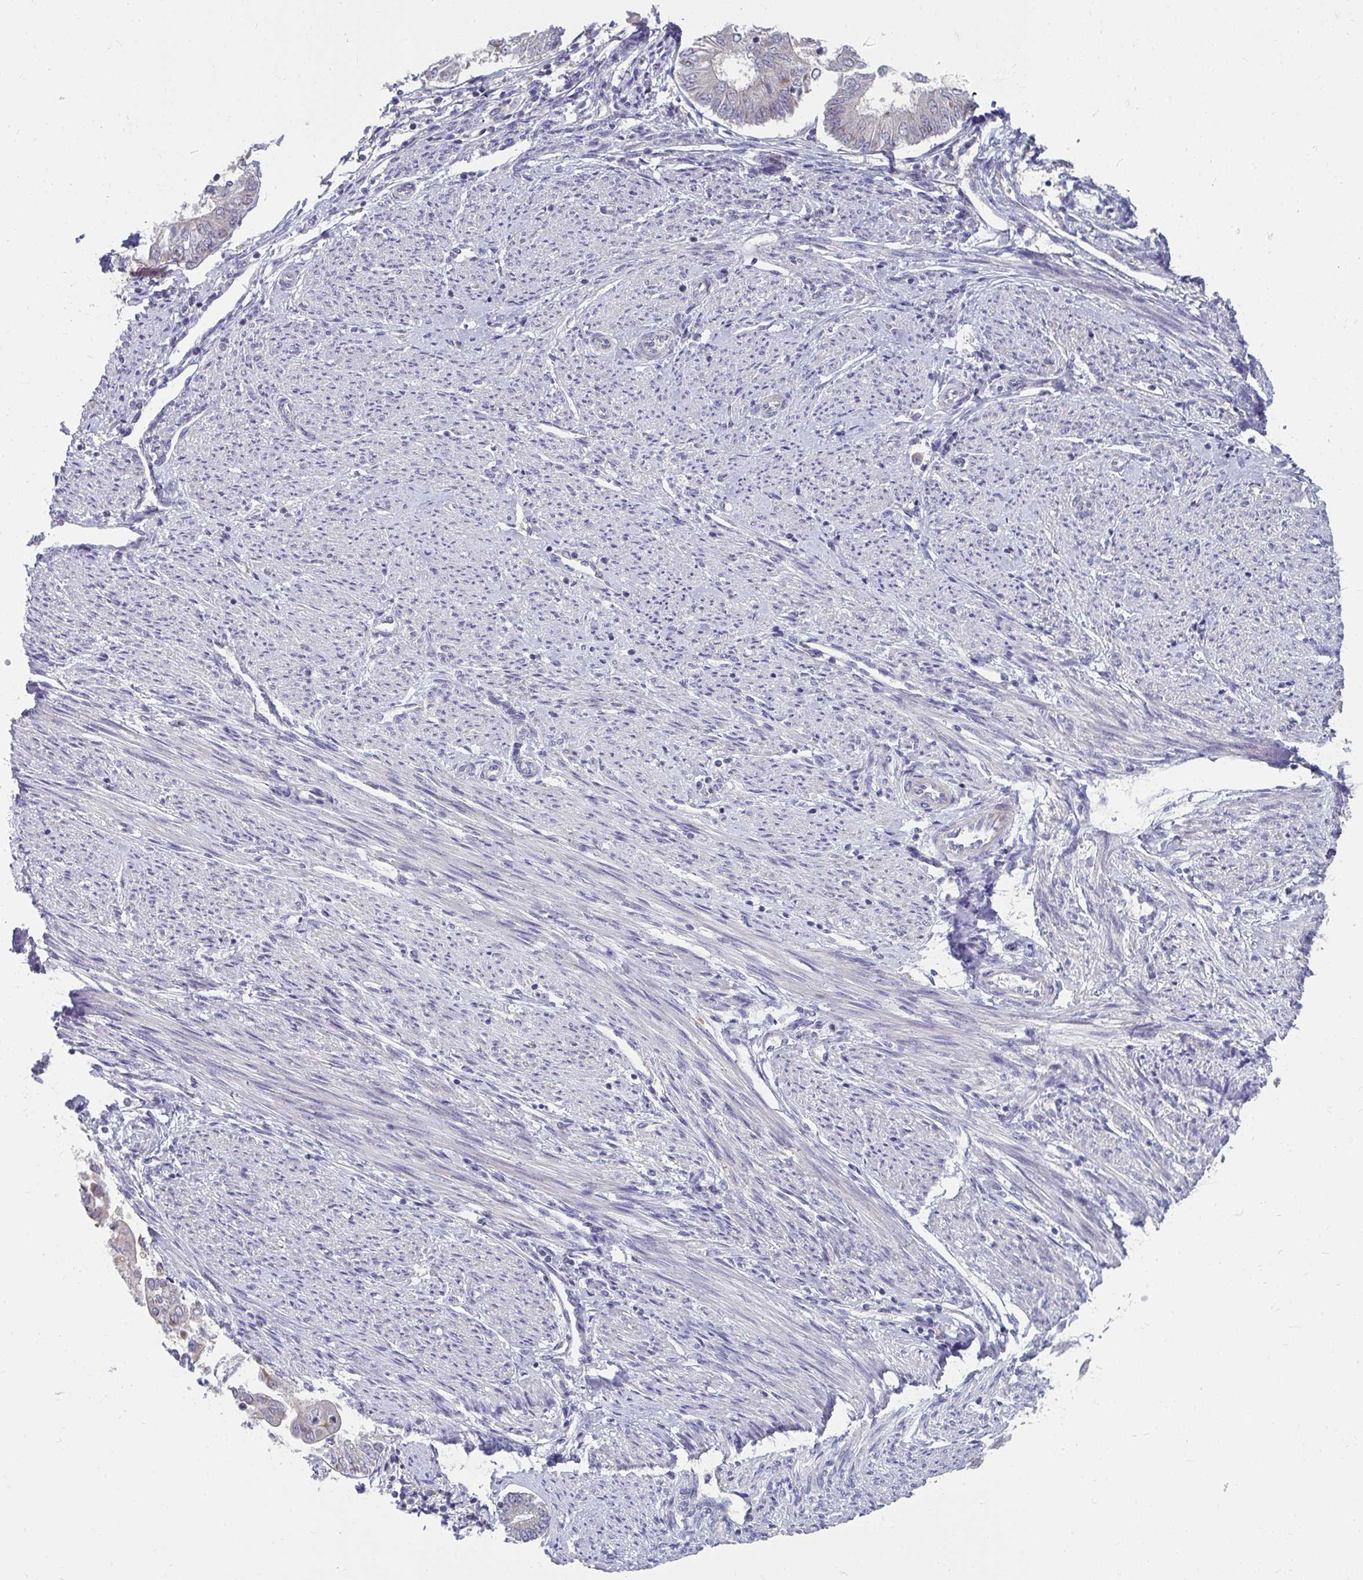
{"staining": {"intensity": "negative", "quantity": "none", "location": "none"}, "tissue": "endometrial cancer", "cell_type": "Tumor cells", "image_type": "cancer", "snomed": [{"axis": "morphology", "description": "Adenocarcinoma, NOS"}, {"axis": "topography", "description": "Endometrium"}], "caption": "Immunohistochemistry micrograph of human endometrial cancer stained for a protein (brown), which reveals no positivity in tumor cells.", "gene": "MROH8", "patient": {"sex": "female", "age": 68}}